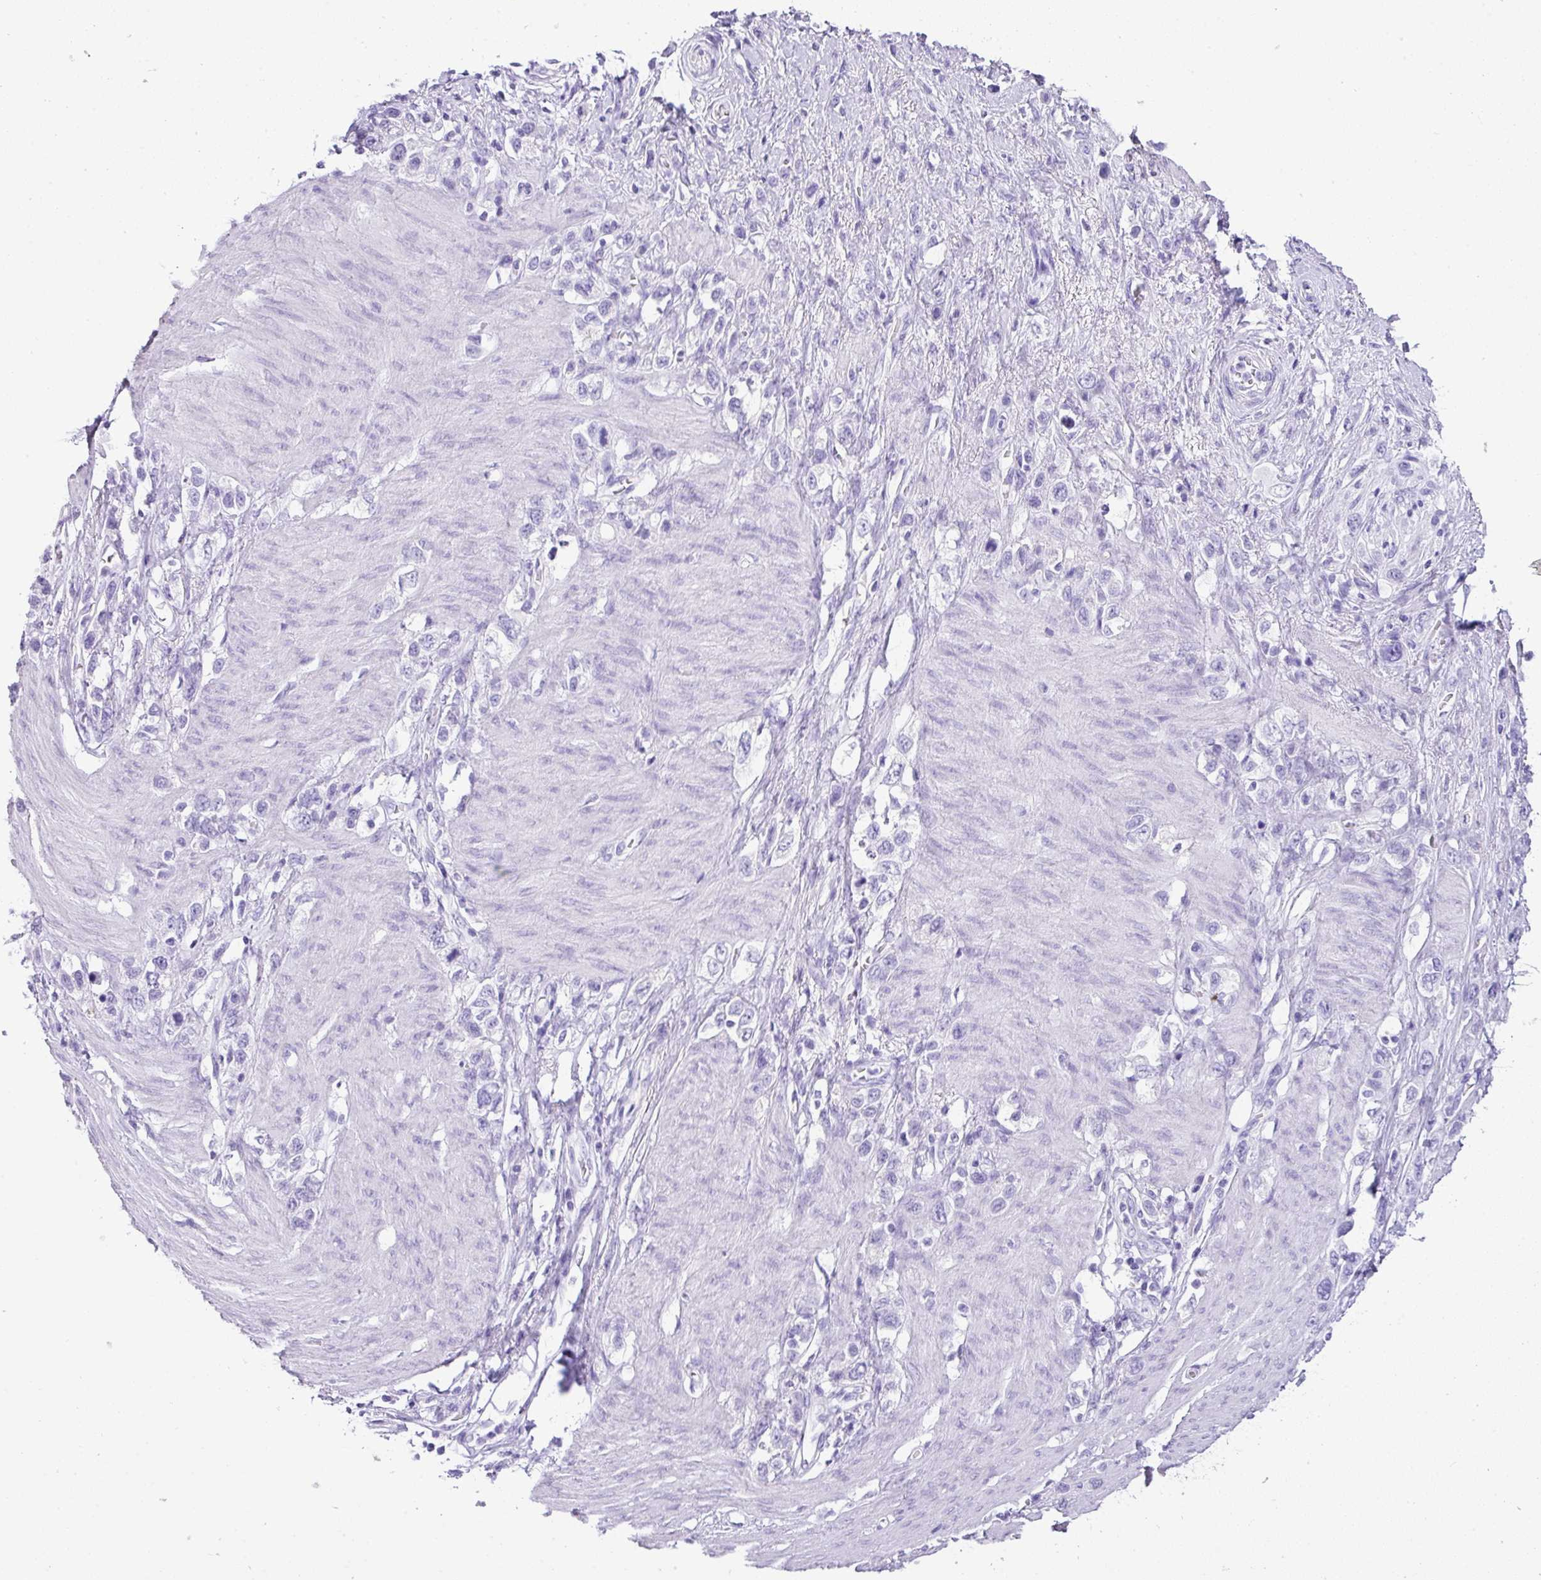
{"staining": {"intensity": "negative", "quantity": "none", "location": "none"}, "tissue": "stomach cancer", "cell_type": "Tumor cells", "image_type": "cancer", "snomed": [{"axis": "morphology", "description": "Adenocarcinoma, NOS"}, {"axis": "topography", "description": "Stomach"}], "caption": "High power microscopy micrograph of an immunohistochemistry (IHC) micrograph of stomach adenocarcinoma, revealing no significant positivity in tumor cells. (Brightfield microscopy of DAB (3,3'-diaminobenzidine) immunohistochemistry (IHC) at high magnification).", "gene": "TNP1", "patient": {"sex": "female", "age": 65}}